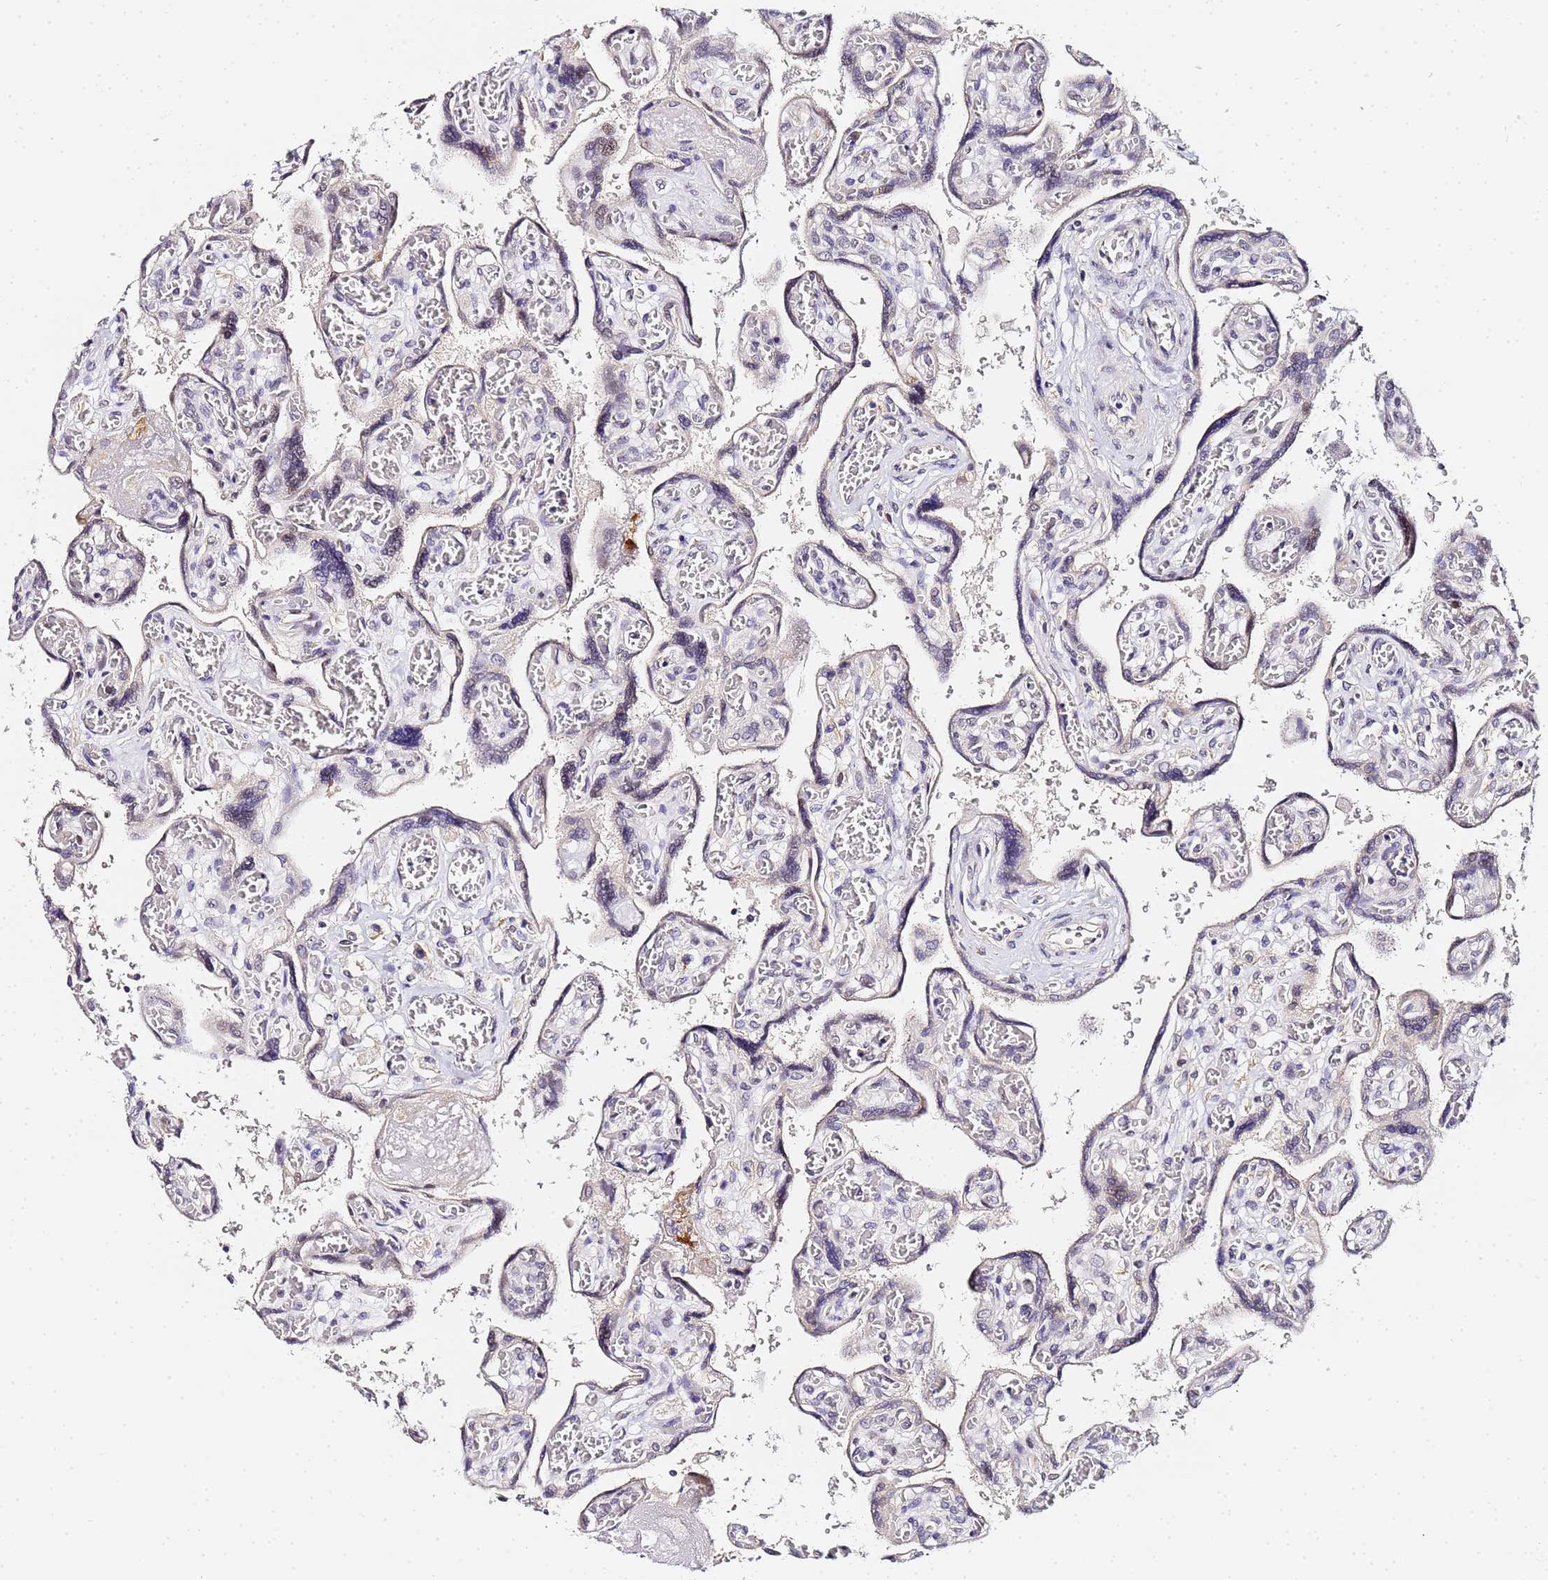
{"staining": {"intensity": "weak", "quantity": "25%-75%", "location": "nuclear"}, "tissue": "placenta", "cell_type": "Trophoblastic cells", "image_type": "normal", "snomed": [{"axis": "morphology", "description": "Normal tissue, NOS"}, {"axis": "topography", "description": "Placenta"}], "caption": "IHC staining of unremarkable placenta, which shows low levels of weak nuclear positivity in approximately 25%-75% of trophoblastic cells indicating weak nuclear protein expression. The staining was performed using DAB (3,3'-diaminobenzidine) (brown) for protein detection and nuclei were counterstained in hematoxylin (blue).", "gene": "LSM3", "patient": {"sex": "female", "age": 39}}